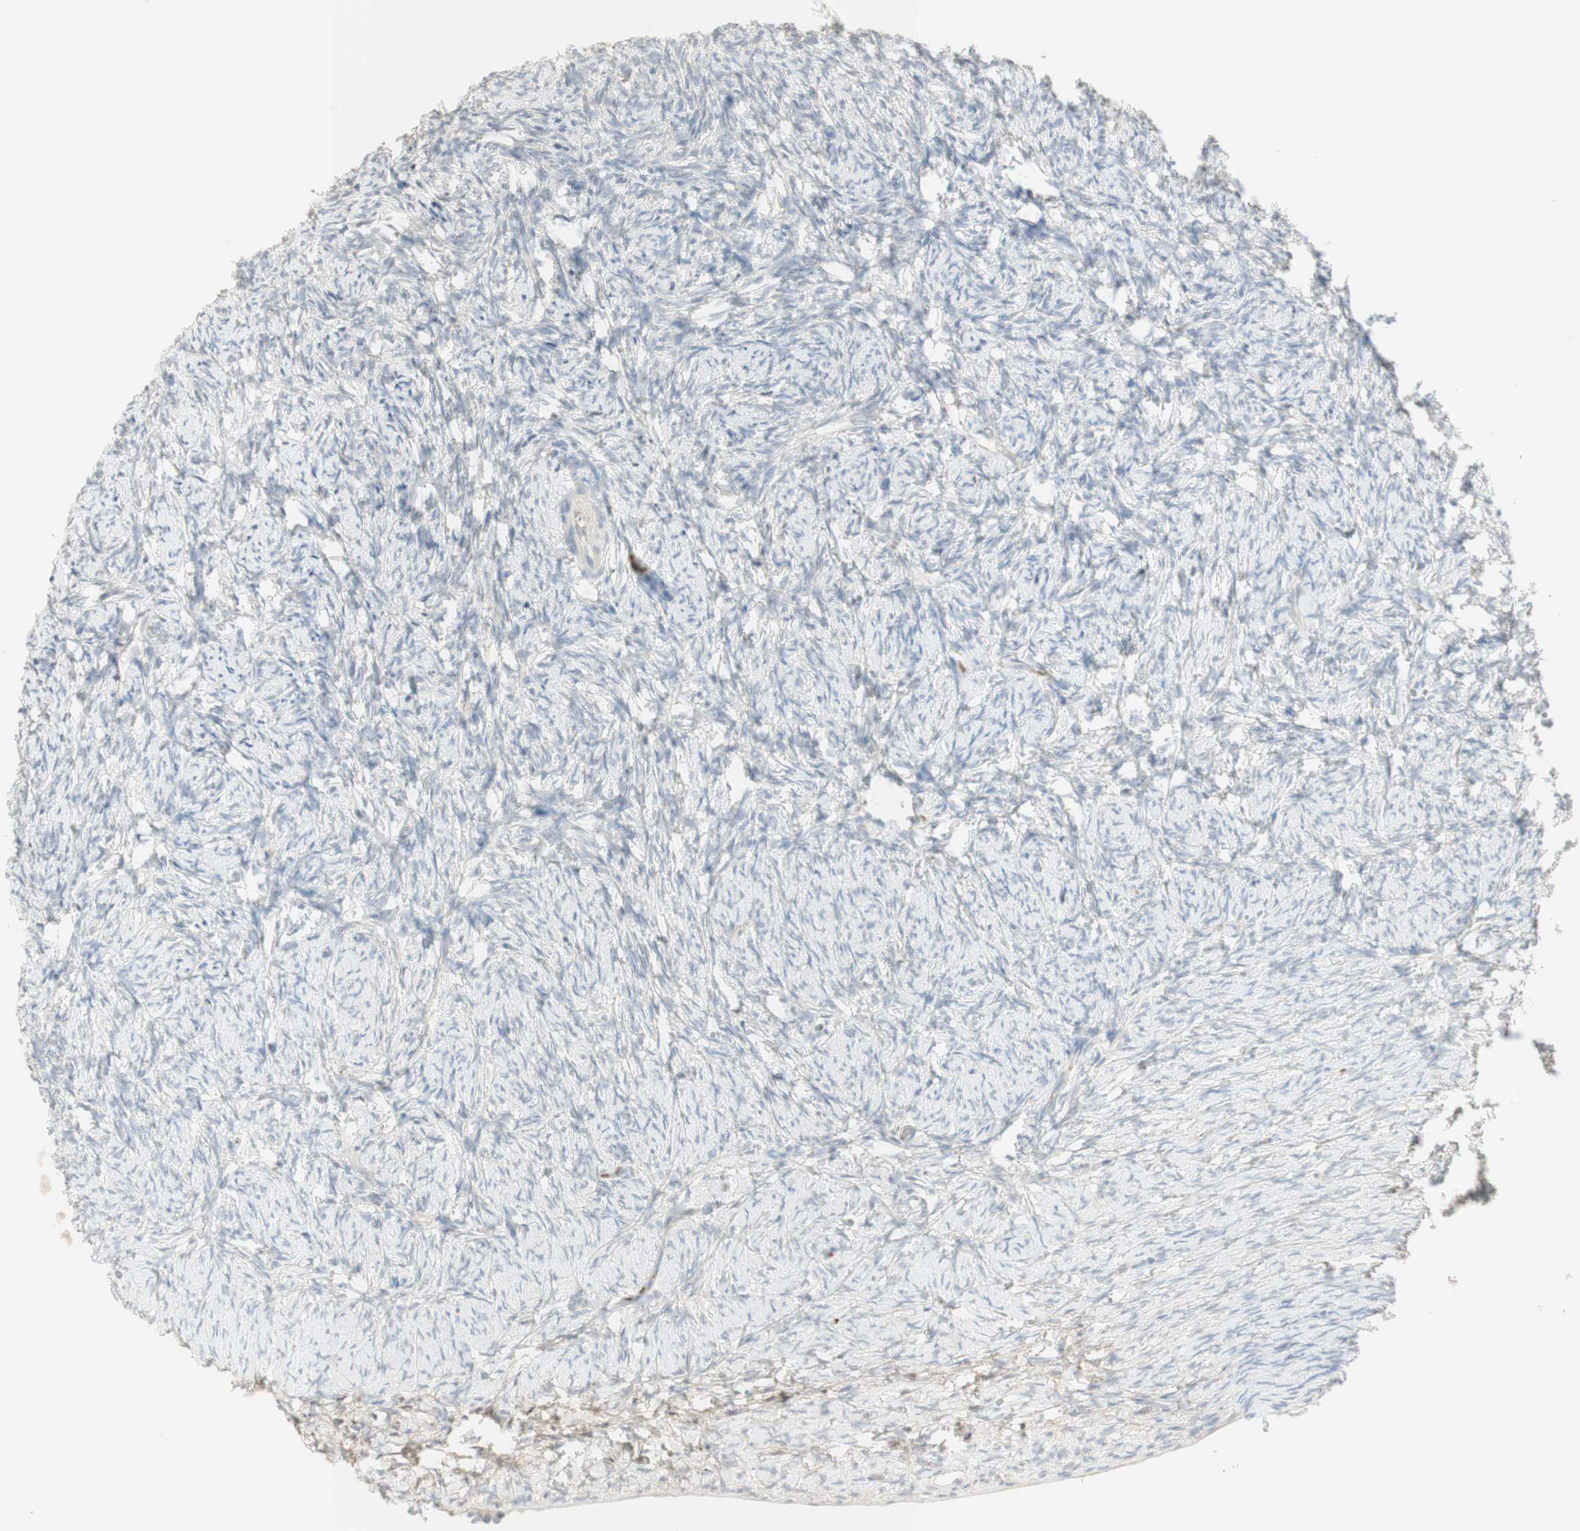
{"staining": {"intensity": "weak", "quantity": "<25%", "location": "cytoplasmic/membranous"}, "tissue": "ovary", "cell_type": "Ovarian stroma cells", "image_type": "normal", "snomed": [{"axis": "morphology", "description": "Normal tissue, NOS"}, {"axis": "topography", "description": "Ovary"}], "caption": "This histopathology image is of unremarkable ovary stained with immunohistochemistry (IHC) to label a protein in brown with the nuclei are counter-stained blue. There is no expression in ovarian stroma cells.", "gene": "NID1", "patient": {"sex": "female", "age": 60}}